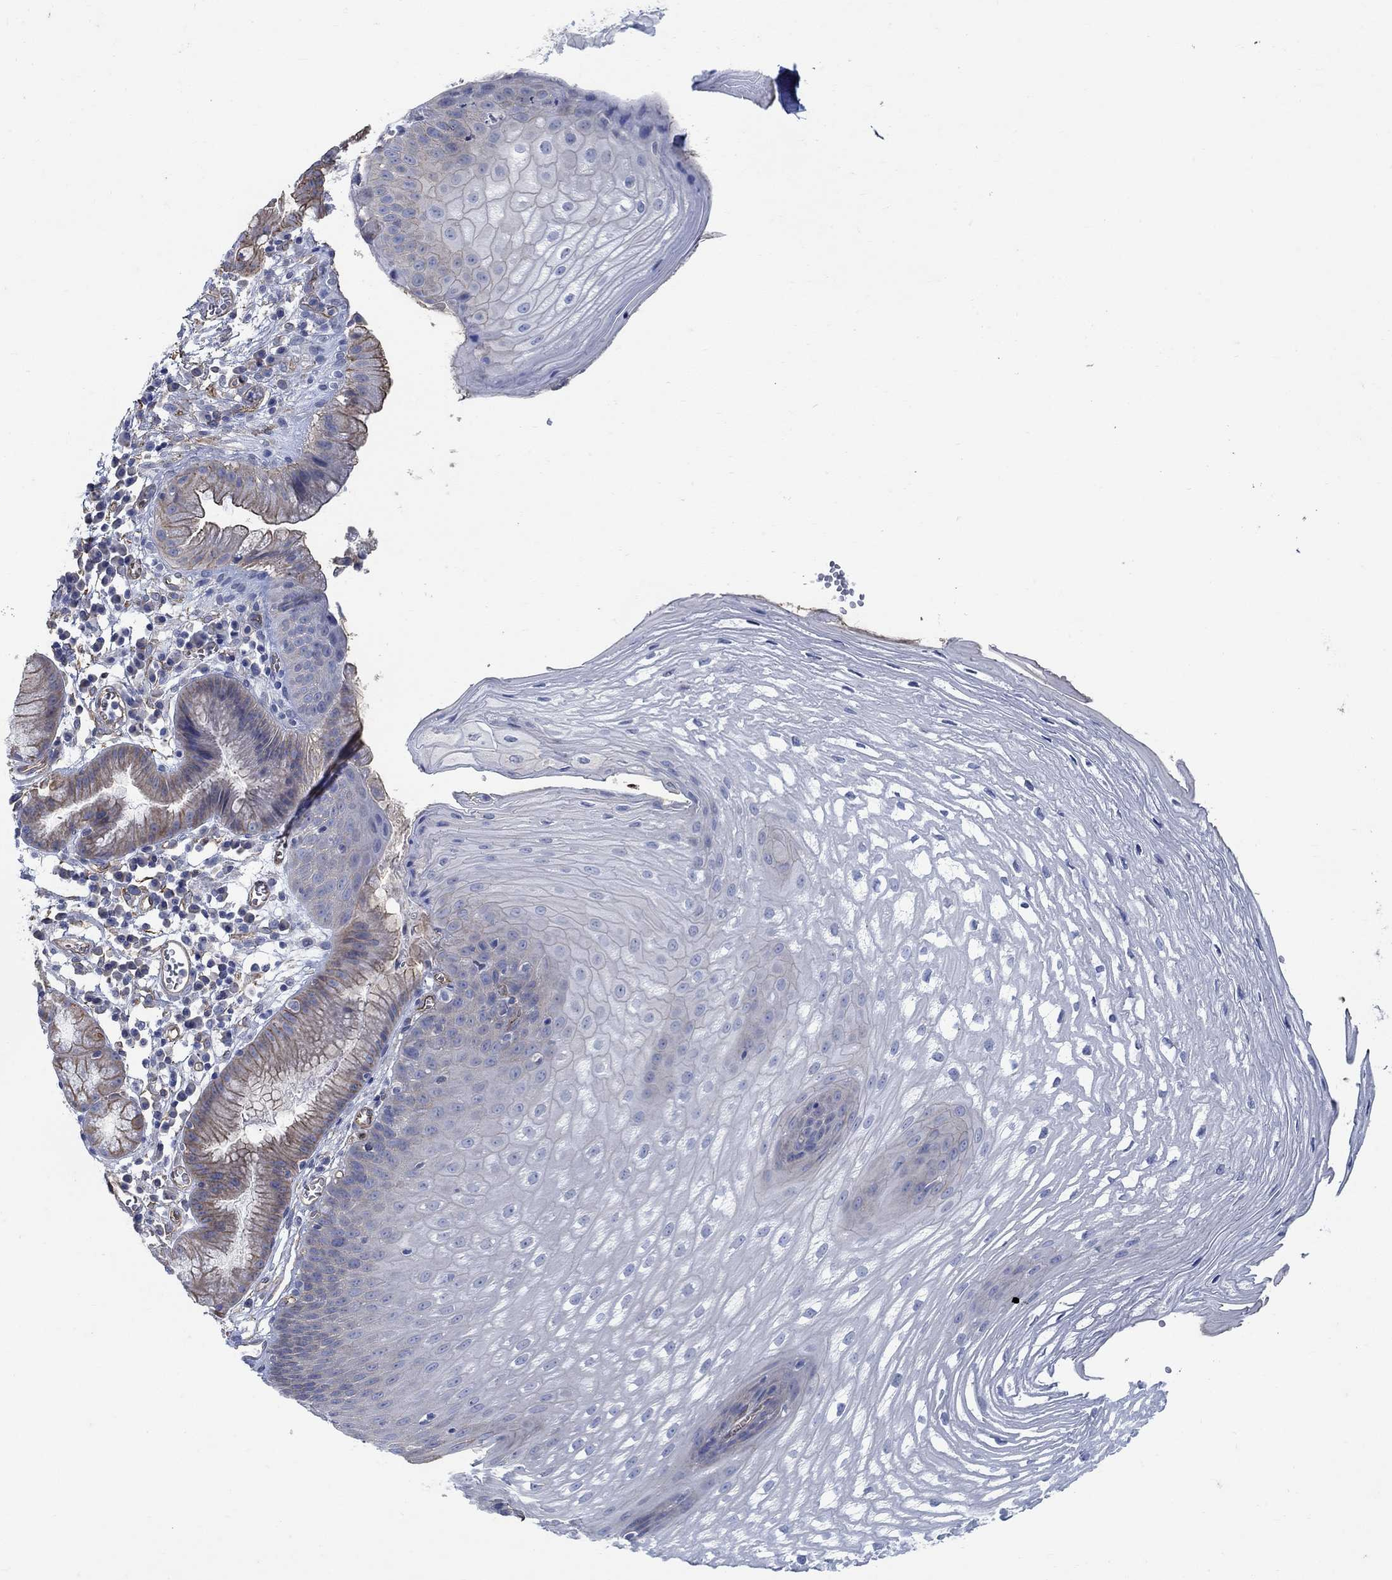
{"staining": {"intensity": "negative", "quantity": "none", "location": "none"}, "tissue": "esophagus", "cell_type": "Squamous epithelial cells", "image_type": "normal", "snomed": [{"axis": "morphology", "description": "Normal tissue, NOS"}, {"axis": "topography", "description": "Esophagus"}], "caption": "DAB immunohistochemical staining of normal esophagus reveals no significant expression in squamous epithelial cells. (DAB (3,3'-diaminobenzidine) IHC, high magnification).", "gene": "TMEM198", "patient": {"sex": "male", "age": 72}}